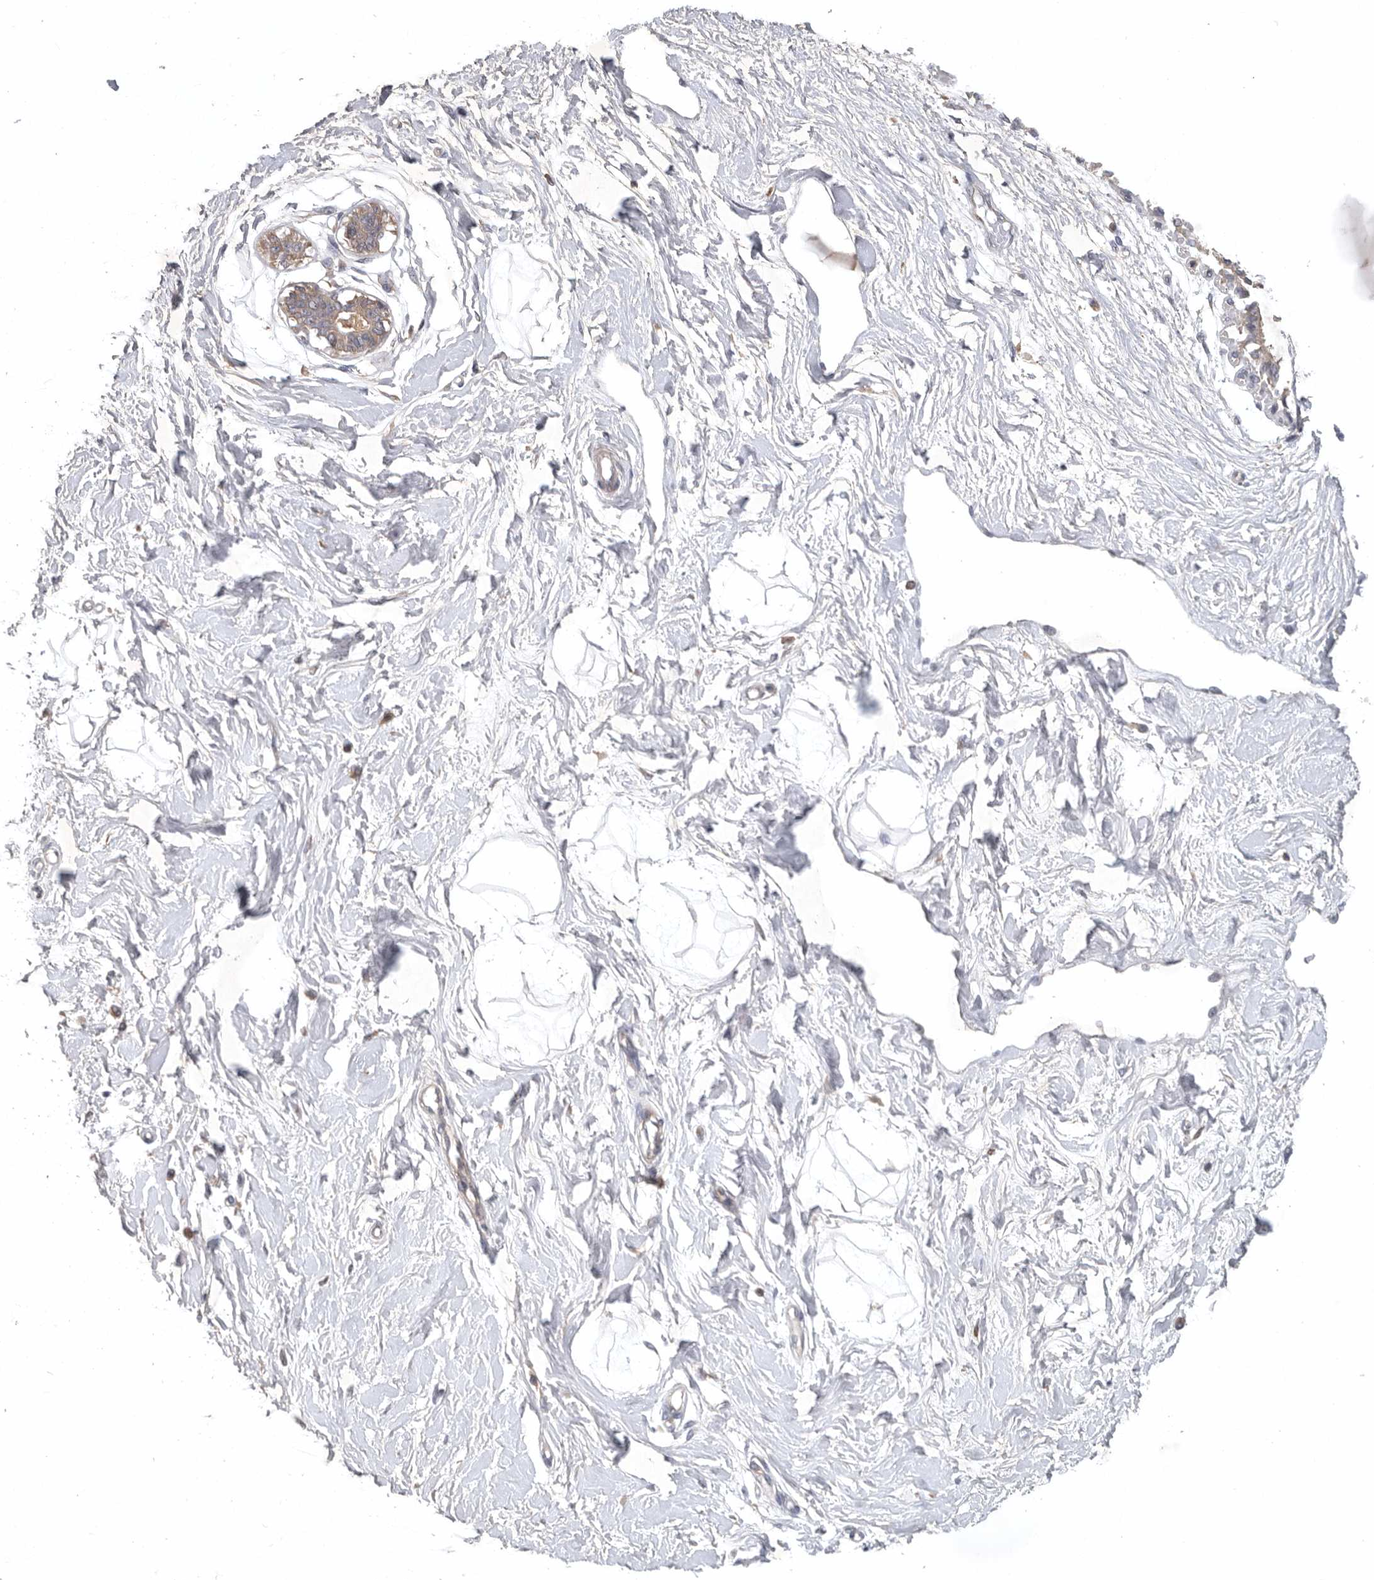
{"staining": {"intensity": "negative", "quantity": "none", "location": "none"}, "tissue": "breast", "cell_type": "Adipocytes", "image_type": "normal", "snomed": [{"axis": "morphology", "description": "Normal tissue, NOS"}, {"axis": "topography", "description": "Breast"}], "caption": "Breast stained for a protein using immunohistochemistry (IHC) reveals no positivity adipocytes.", "gene": "C1orf109", "patient": {"sex": "female", "age": 45}}